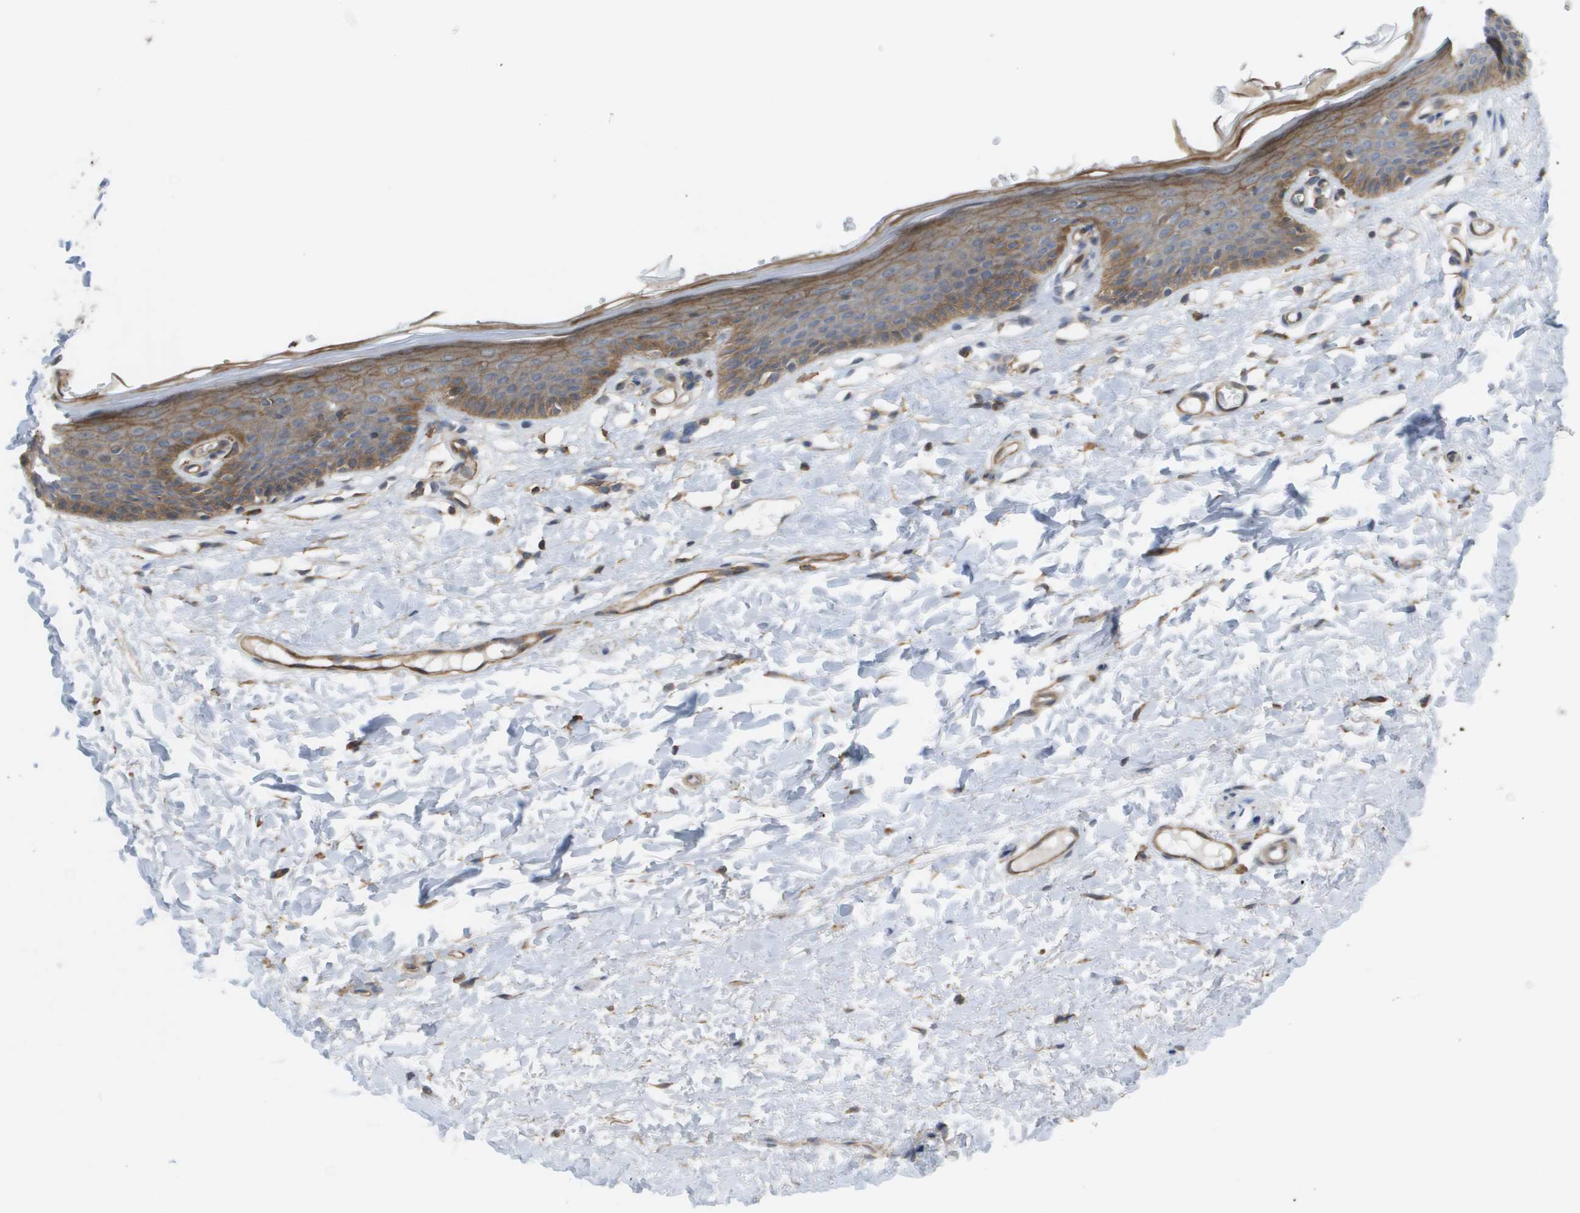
{"staining": {"intensity": "moderate", "quantity": ">75%", "location": "cytoplasmic/membranous"}, "tissue": "skin", "cell_type": "Epidermal cells", "image_type": "normal", "snomed": [{"axis": "morphology", "description": "Normal tissue, NOS"}, {"axis": "topography", "description": "Vulva"}], "caption": "This is a histology image of immunohistochemistry (IHC) staining of unremarkable skin, which shows moderate positivity in the cytoplasmic/membranous of epidermal cells.", "gene": "MTARC2", "patient": {"sex": "female", "age": 54}}